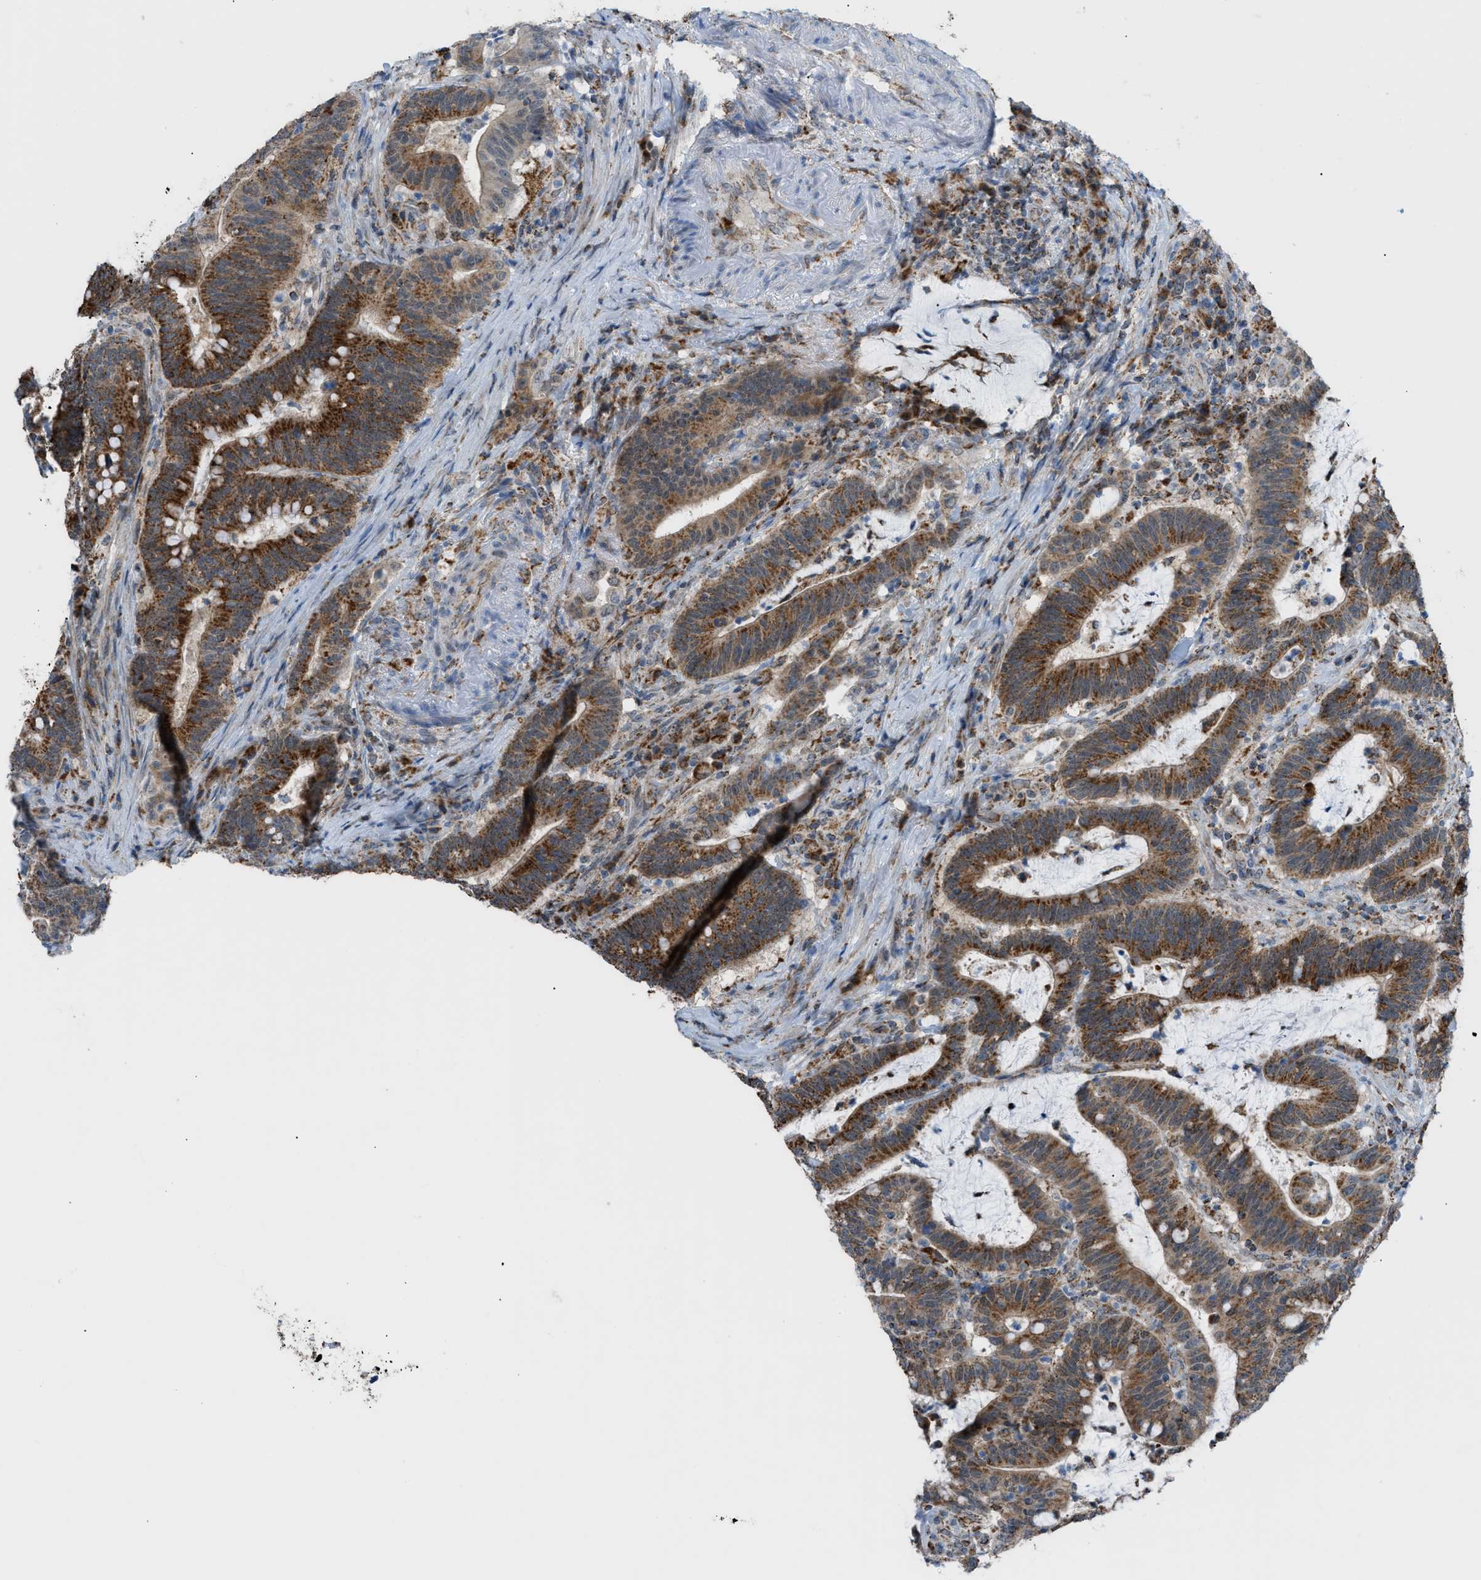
{"staining": {"intensity": "strong", "quantity": ">75%", "location": "cytoplasmic/membranous"}, "tissue": "colorectal cancer", "cell_type": "Tumor cells", "image_type": "cancer", "snomed": [{"axis": "morphology", "description": "Normal tissue, NOS"}, {"axis": "morphology", "description": "Adenocarcinoma, NOS"}, {"axis": "topography", "description": "Colon"}], "caption": "A photomicrograph showing strong cytoplasmic/membranous expression in about >75% of tumor cells in adenocarcinoma (colorectal), as visualized by brown immunohistochemical staining.", "gene": "SRM", "patient": {"sex": "female", "age": 66}}